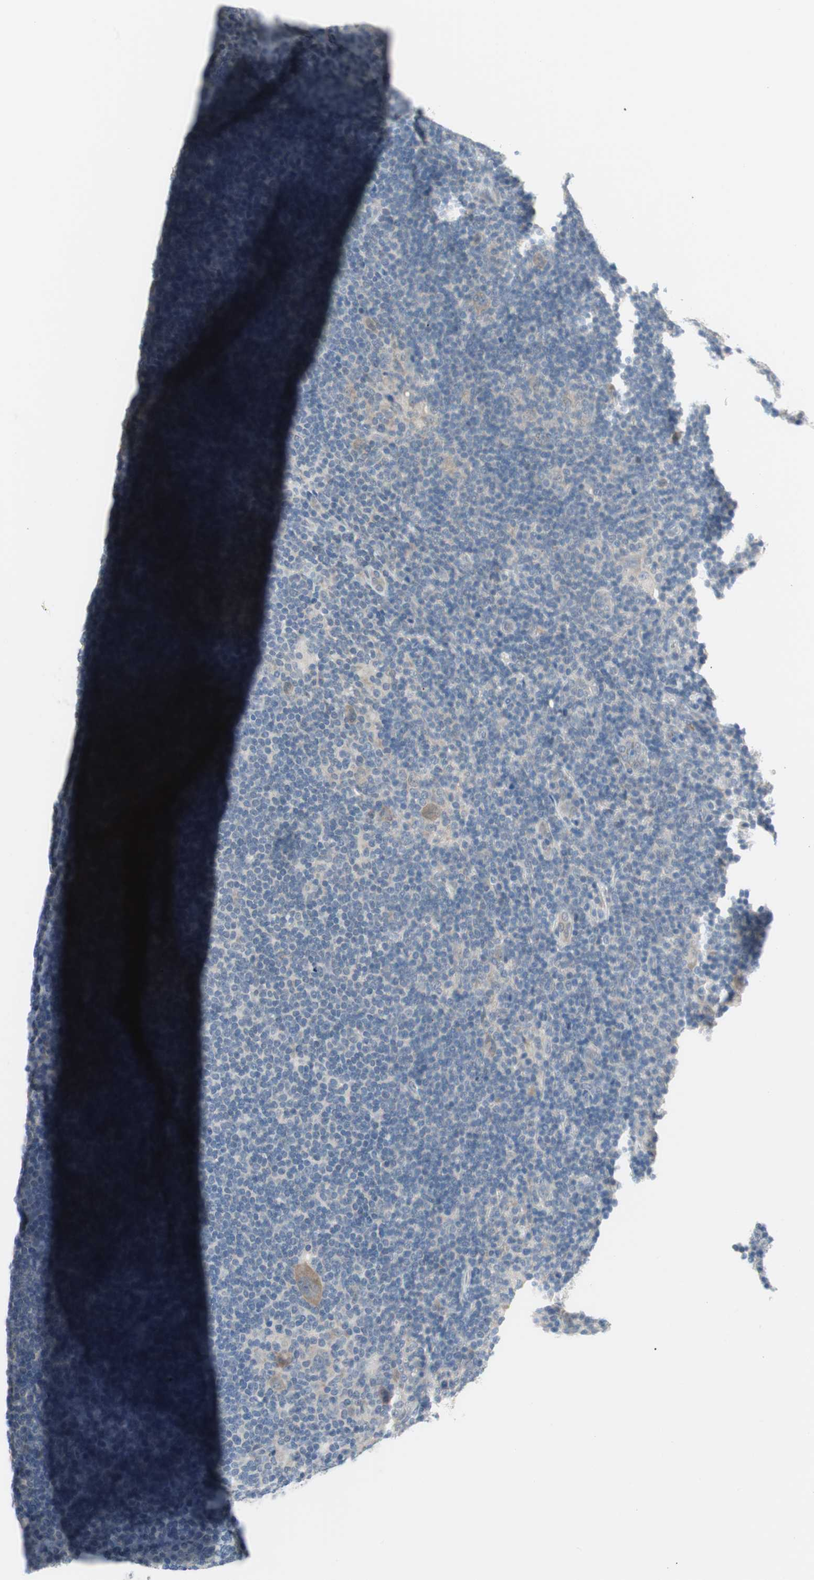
{"staining": {"intensity": "weak", "quantity": ">75%", "location": "cytoplasmic/membranous"}, "tissue": "lymphoma", "cell_type": "Tumor cells", "image_type": "cancer", "snomed": [{"axis": "morphology", "description": "Hodgkin's disease, NOS"}, {"axis": "topography", "description": "Lymph node"}], "caption": "The immunohistochemical stain highlights weak cytoplasmic/membranous positivity in tumor cells of lymphoma tissue. The protein is shown in brown color, while the nuclei are stained blue.", "gene": "GRHL1", "patient": {"sex": "female", "age": 57}}